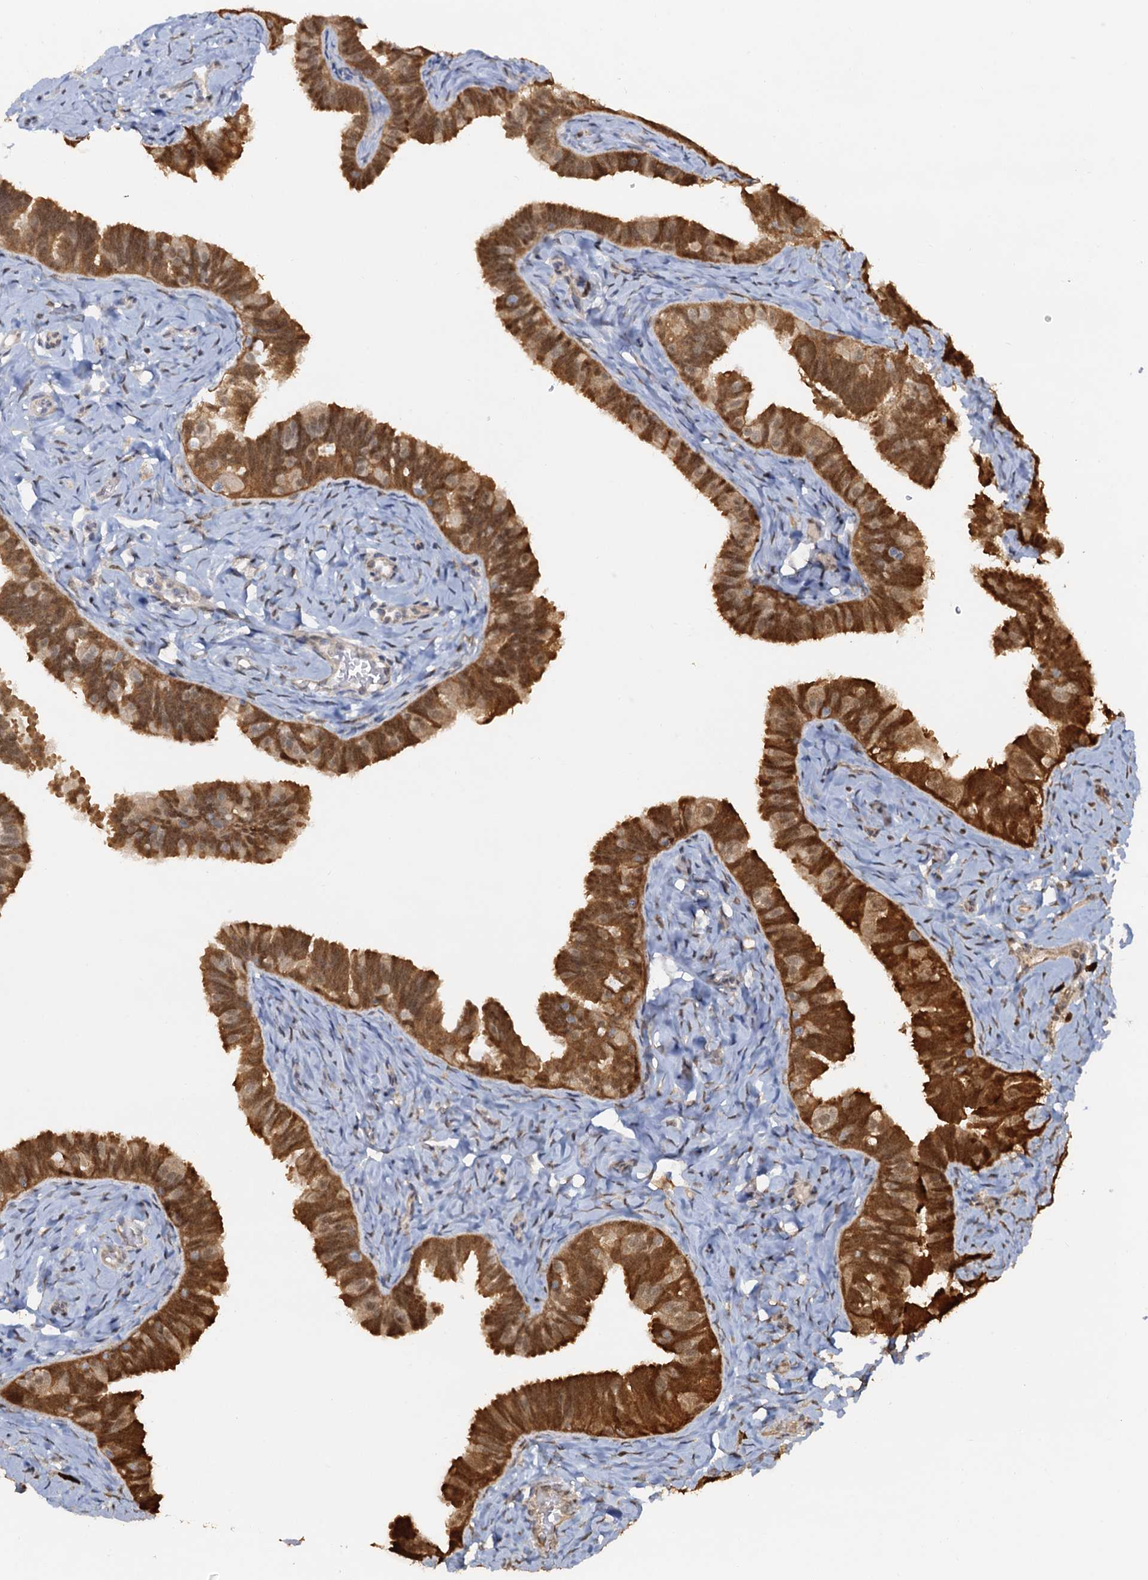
{"staining": {"intensity": "moderate", "quantity": ">75%", "location": "cytoplasmic/membranous,nuclear"}, "tissue": "fallopian tube", "cell_type": "Glandular cells", "image_type": "normal", "snomed": [{"axis": "morphology", "description": "Normal tissue, NOS"}, {"axis": "topography", "description": "Fallopian tube"}], "caption": "Brown immunohistochemical staining in unremarkable human fallopian tube displays moderate cytoplasmic/membranous,nuclear staining in about >75% of glandular cells.", "gene": "SPINDOC", "patient": {"sex": "female", "age": 65}}